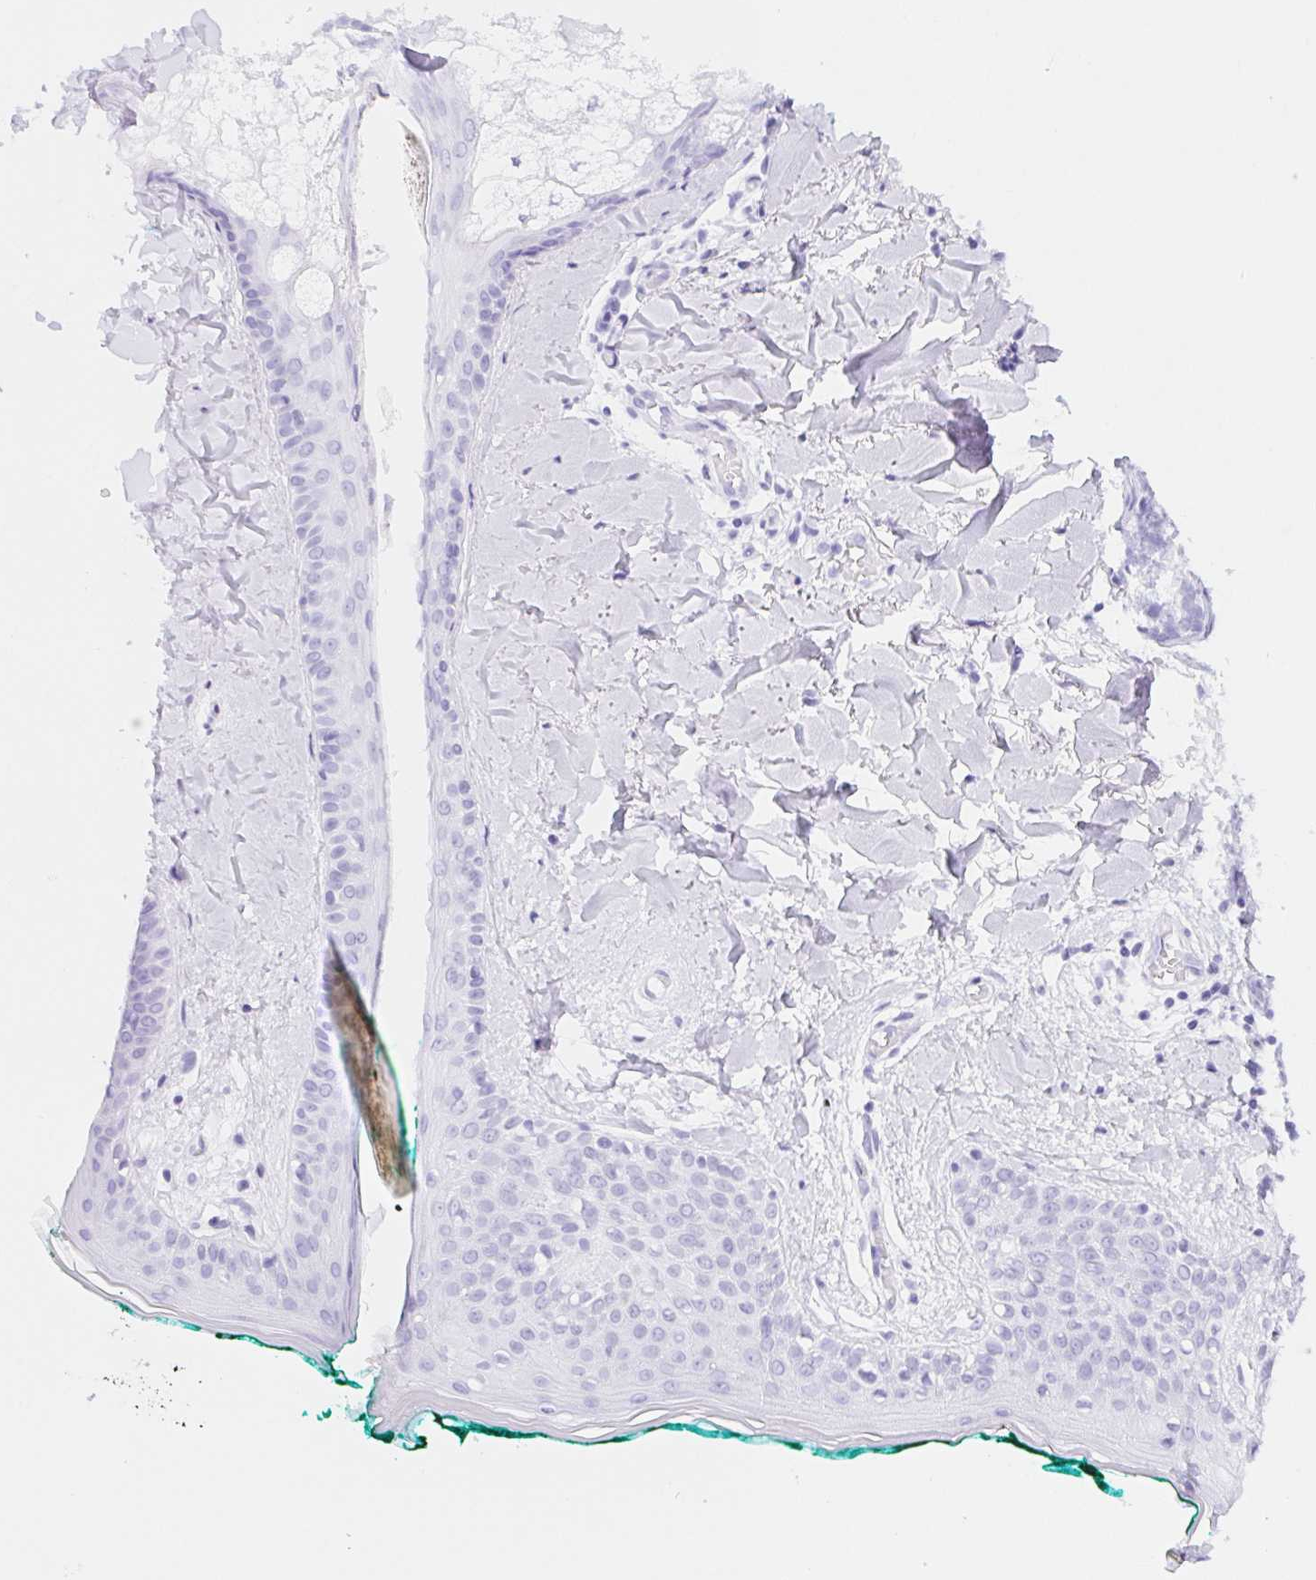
{"staining": {"intensity": "negative", "quantity": "none", "location": "none"}, "tissue": "skin", "cell_type": "Fibroblasts", "image_type": "normal", "snomed": [{"axis": "morphology", "description": "Normal tissue, NOS"}, {"axis": "topography", "description": "Skin"}], "caption": "This image is of benign skin stained with IHC to label a protein in brown with the nuclei are counter-stained blue. There is no positivity in fibroblasts.", "gene": "DYNC2LI1", "patient": {"sex": "female", "age": 34}}